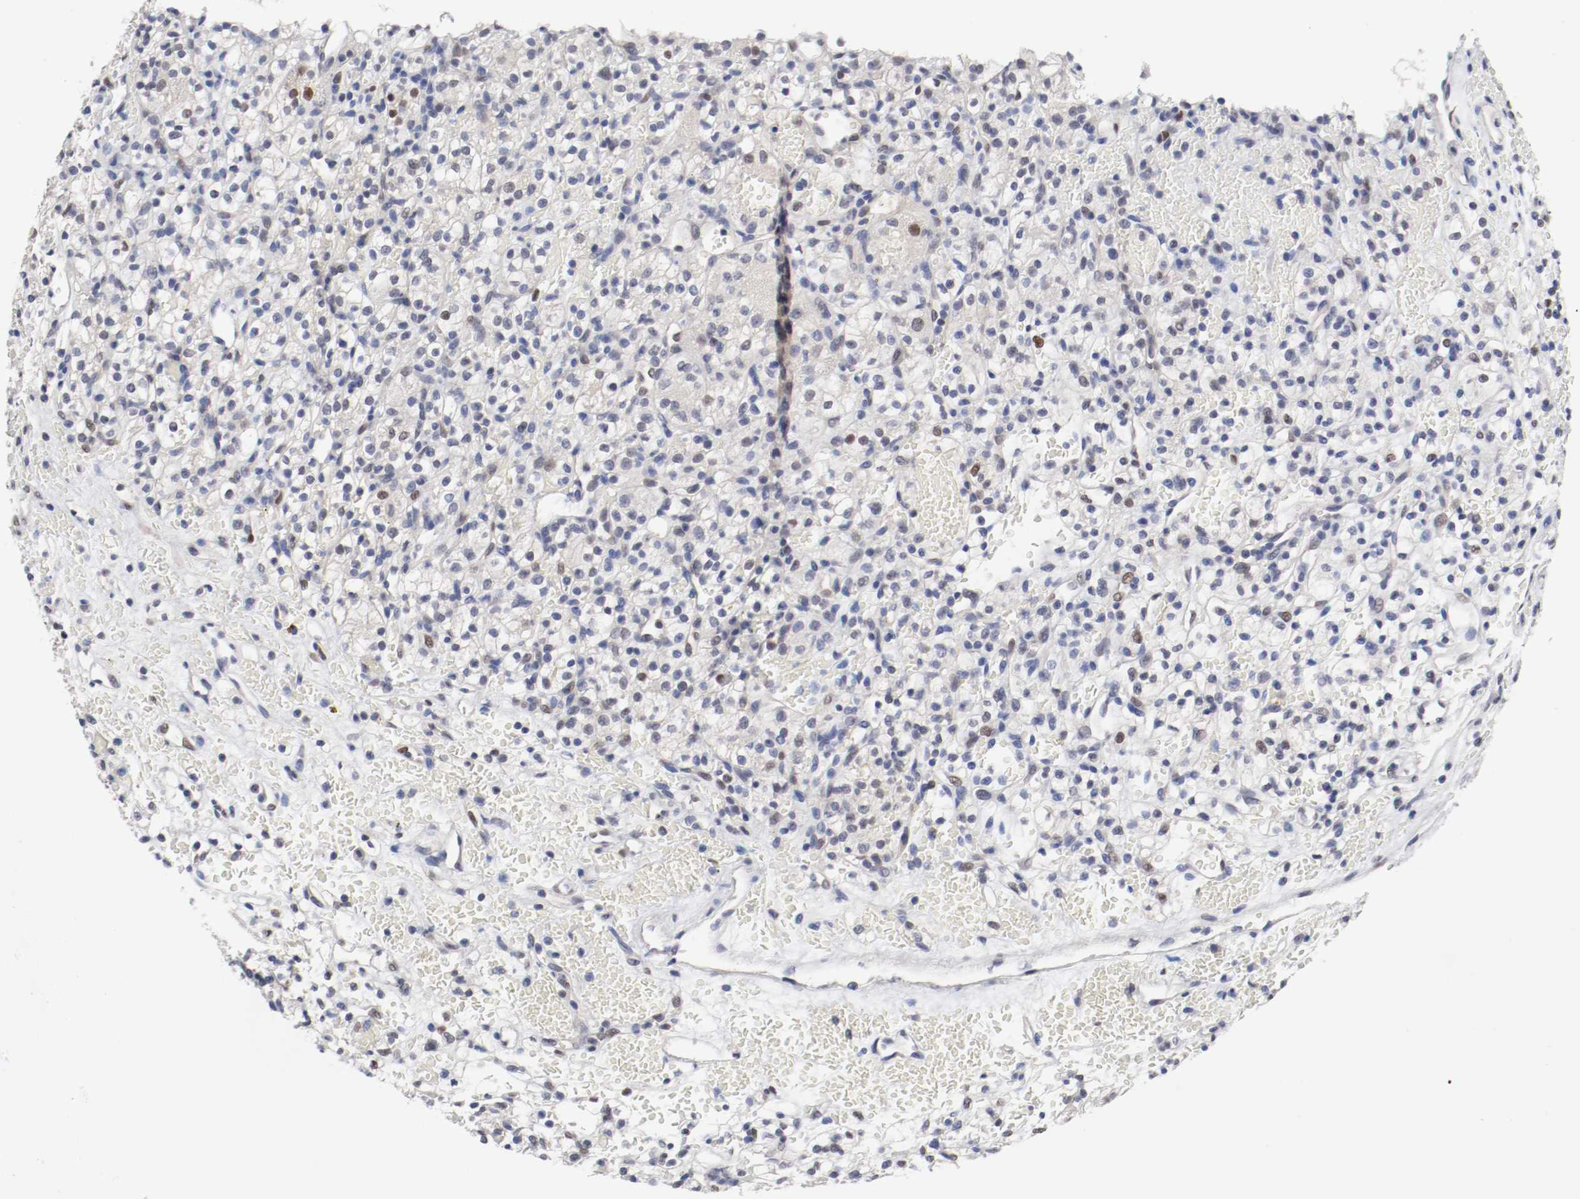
{"staining": {"intensity": "moderate", "quantity": "<25%", "location": "nuclear"}, "tissue": "renal cancer", "cell_type": "Tumor cells", "image_type": "cancer", "snomed": [{"axis": "morphology", "description": "Adenocarcinoma, NOS"}, {"axis": "topography", "description": "Kidney"}], "caption": "Moderate nuclear protein positivity is appreciated in approximately <25% of tumor cells in renal adenocarcinoma.", "gene": "FOSL2", "patient": {"sex": "female", "age": 60}}